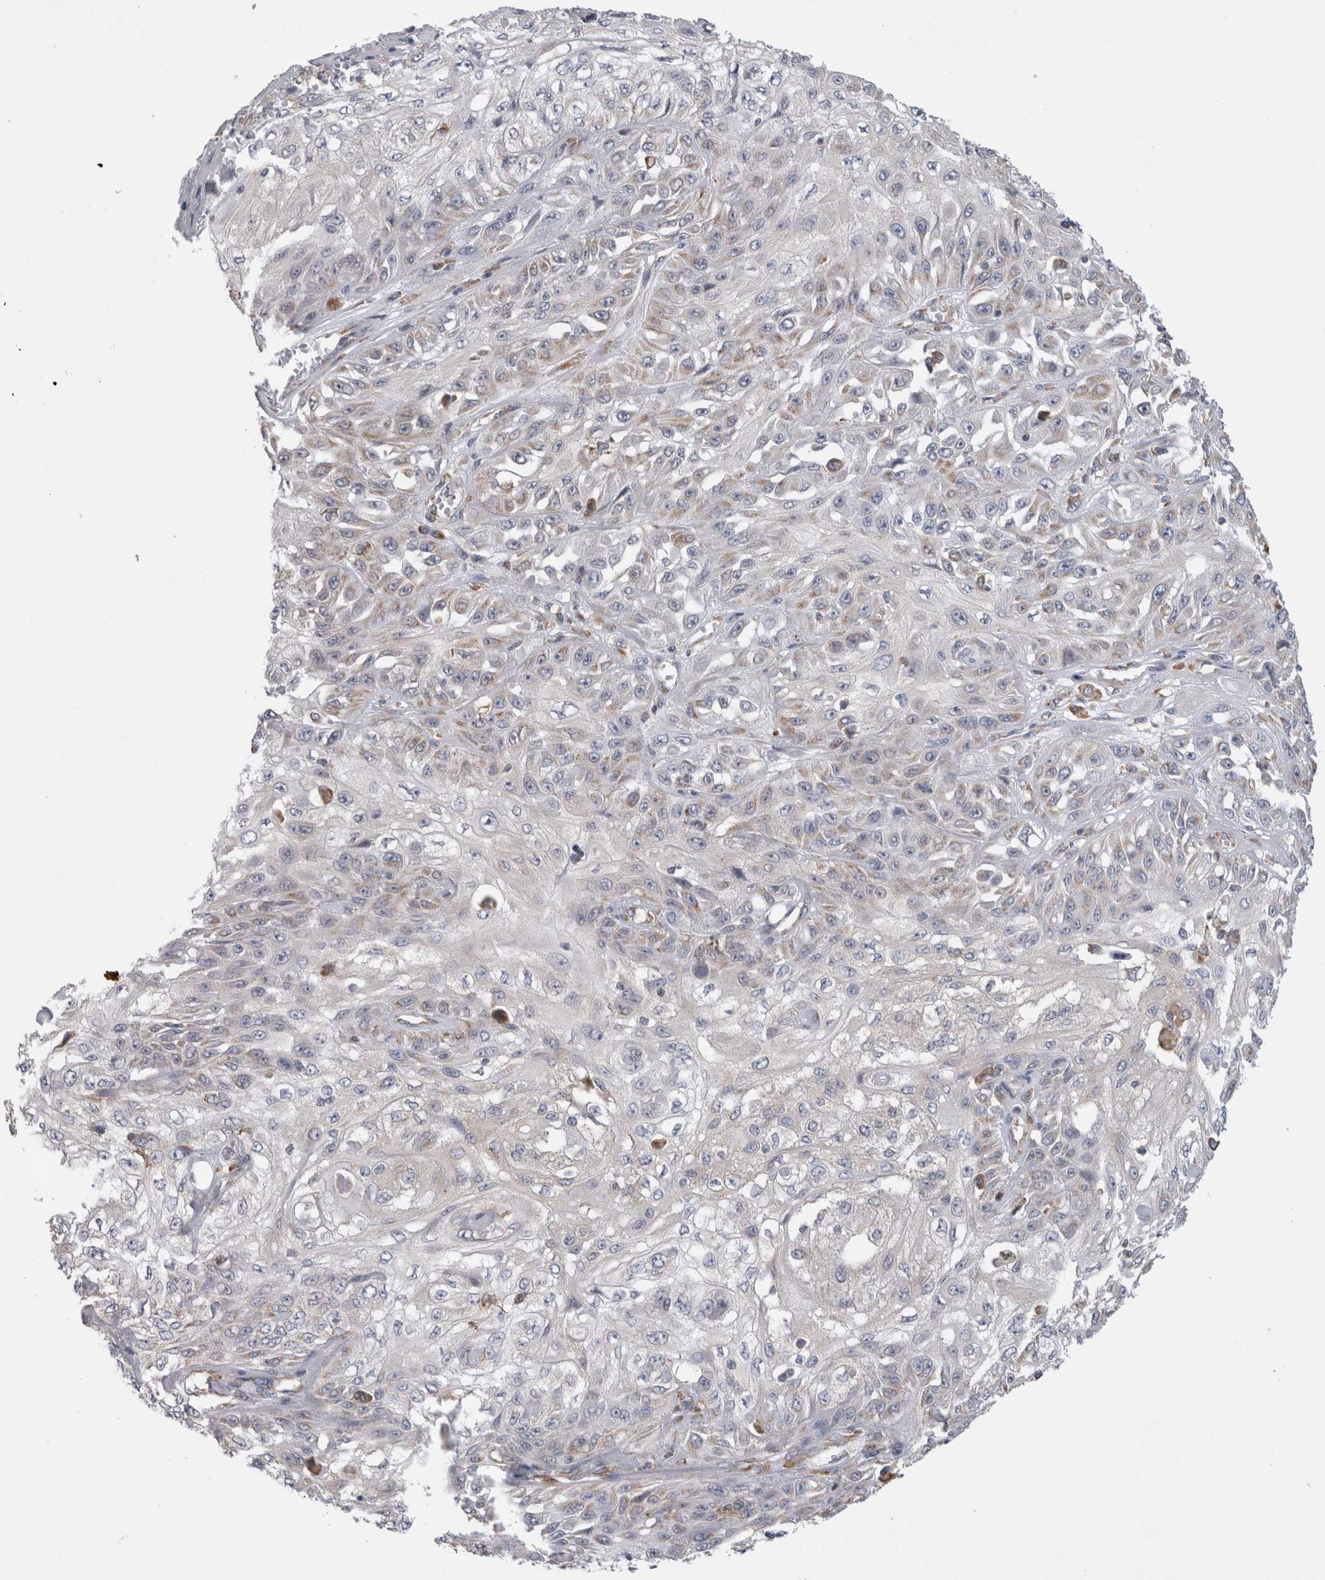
{"staining": {"intensity": "negative", "quantity": "none", "location": "none"}, "tissue": "skin cancer", "cell_type": "Tumor cells", "image_type": "cancer", "snomed": [{"axis": "morphology", "description": "Squamous cell carcinoma, NOS"}, {"axis": "morphology", "description": "Squamous cell carcinoma, metastatic, NOS"}, {"axis": "topography", "description": "Skin"}, {"axis": "topography", "description": "Lymph node"}], "caption": "Tumor cells show no significant protein expression in squamous cell carcinoma (skin).", "gene": "ZNF341", "patient": {"sex": "male", "age": 75}}